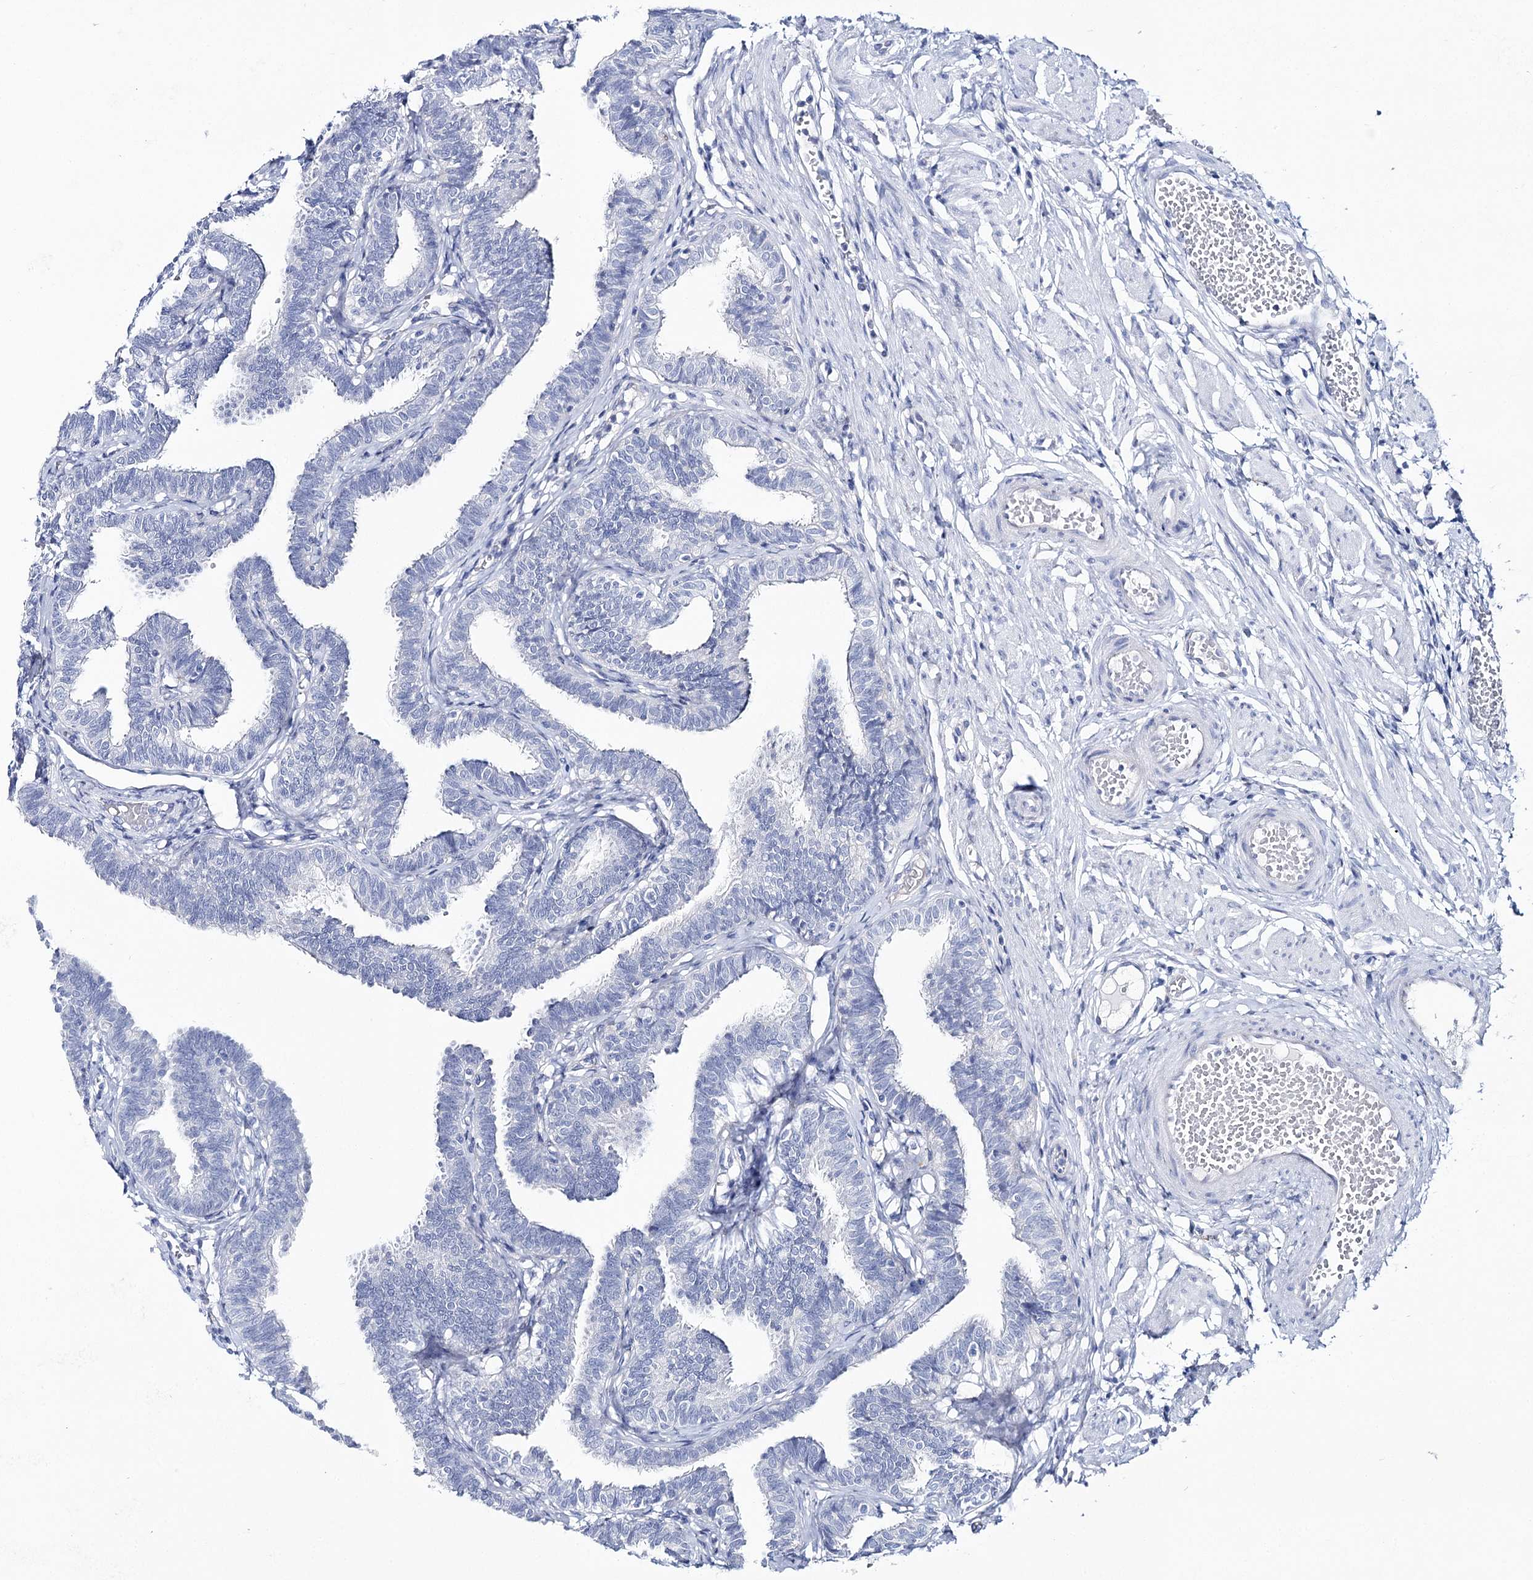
{"staining": {"intensity": "negative", "quantity": "none", "location": "none"}, "tissue": "fallopian tube", "cell_type": "Glandular cells", "image_type": "normal", "snomed": [{"axis": "morphology", "description": "Normal tissue, NOS"}, {"axis": "topography", "description": "Fallopian tube"}, {"axis": "topography", "description": "Ovary"}], "caption": "High power microscopy image of an immunohistochemistry (IHC) image of normal fallopian tube, revealing no significant staining in glandular cells.", "gene": "CSN3", "patient": {"sex": "female", "age": 23}}